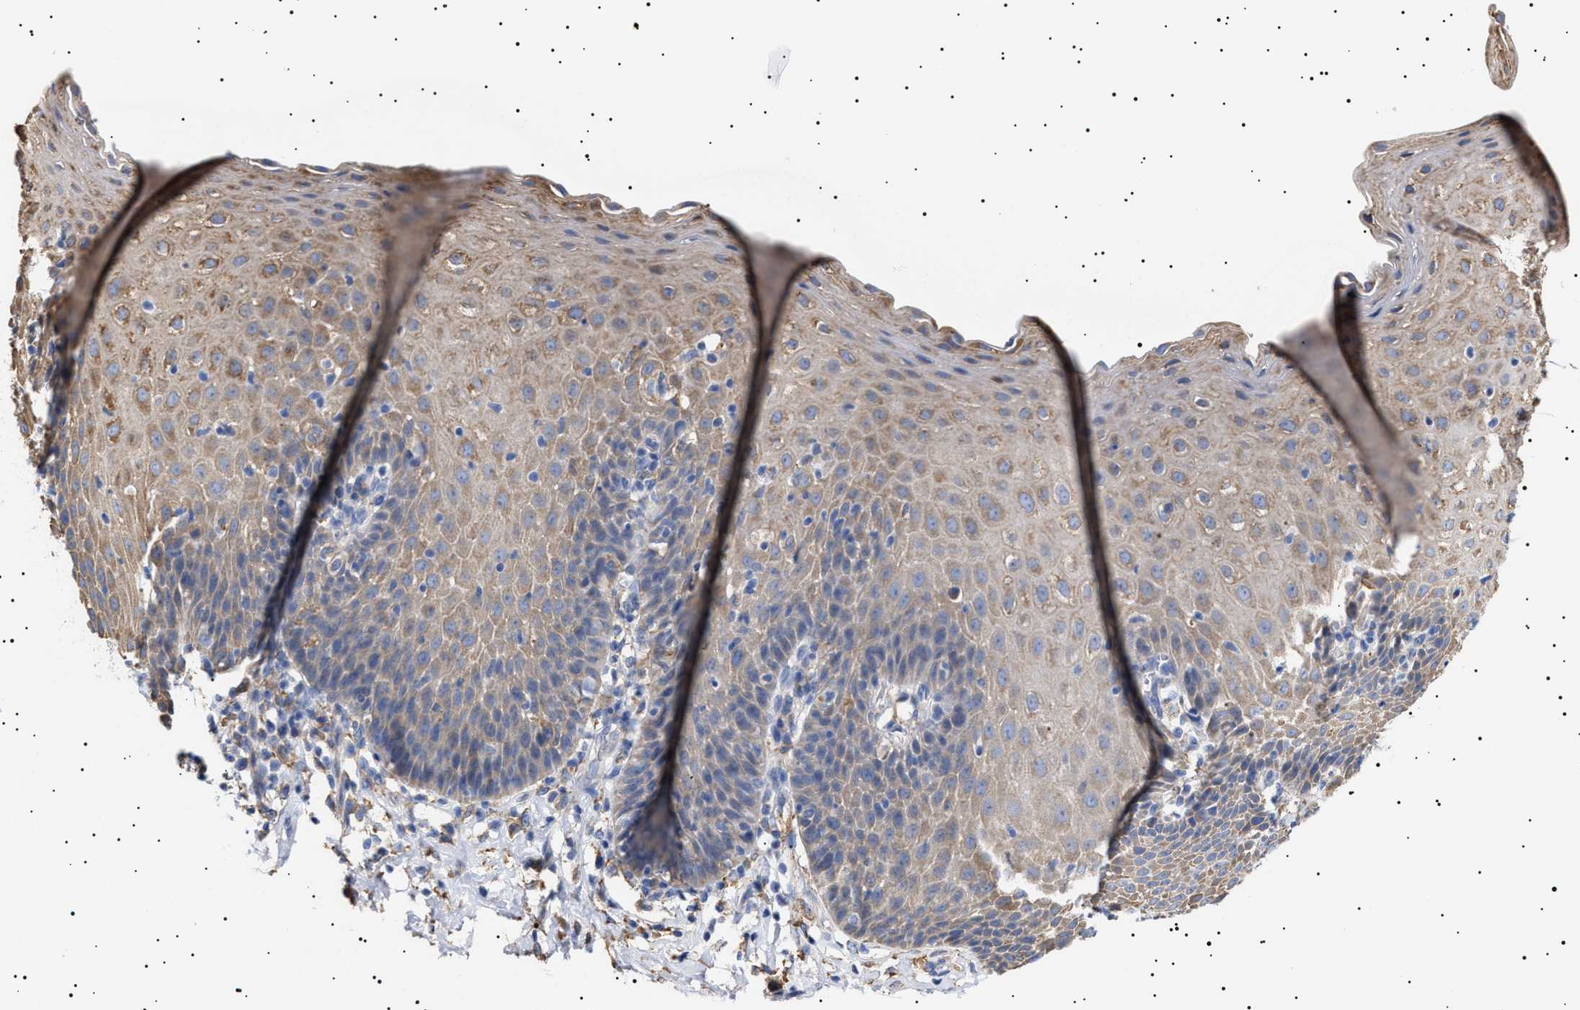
{"staining": {"intensity": "weak", "quantity": ">75%", "location": "cytoplasmic/membranous"}, "tissue": "esophagus", "cell_type": "Squamous epithelial cells", "image_type": "normal", "snomed": [{"axis": "morphology", "description": "Normal tissue, NOS"}, {"axis": "topography", "description": "Esophagus"}], "caption": "Esophagus stained with immunohistochemistry (IHC) reveals weak cytoplasmic/membranous positivity in approximately >75% of squamous epithelial cells.", "gene": "ERCC6L2", "patient": {"sex": "female", "age": 61}}